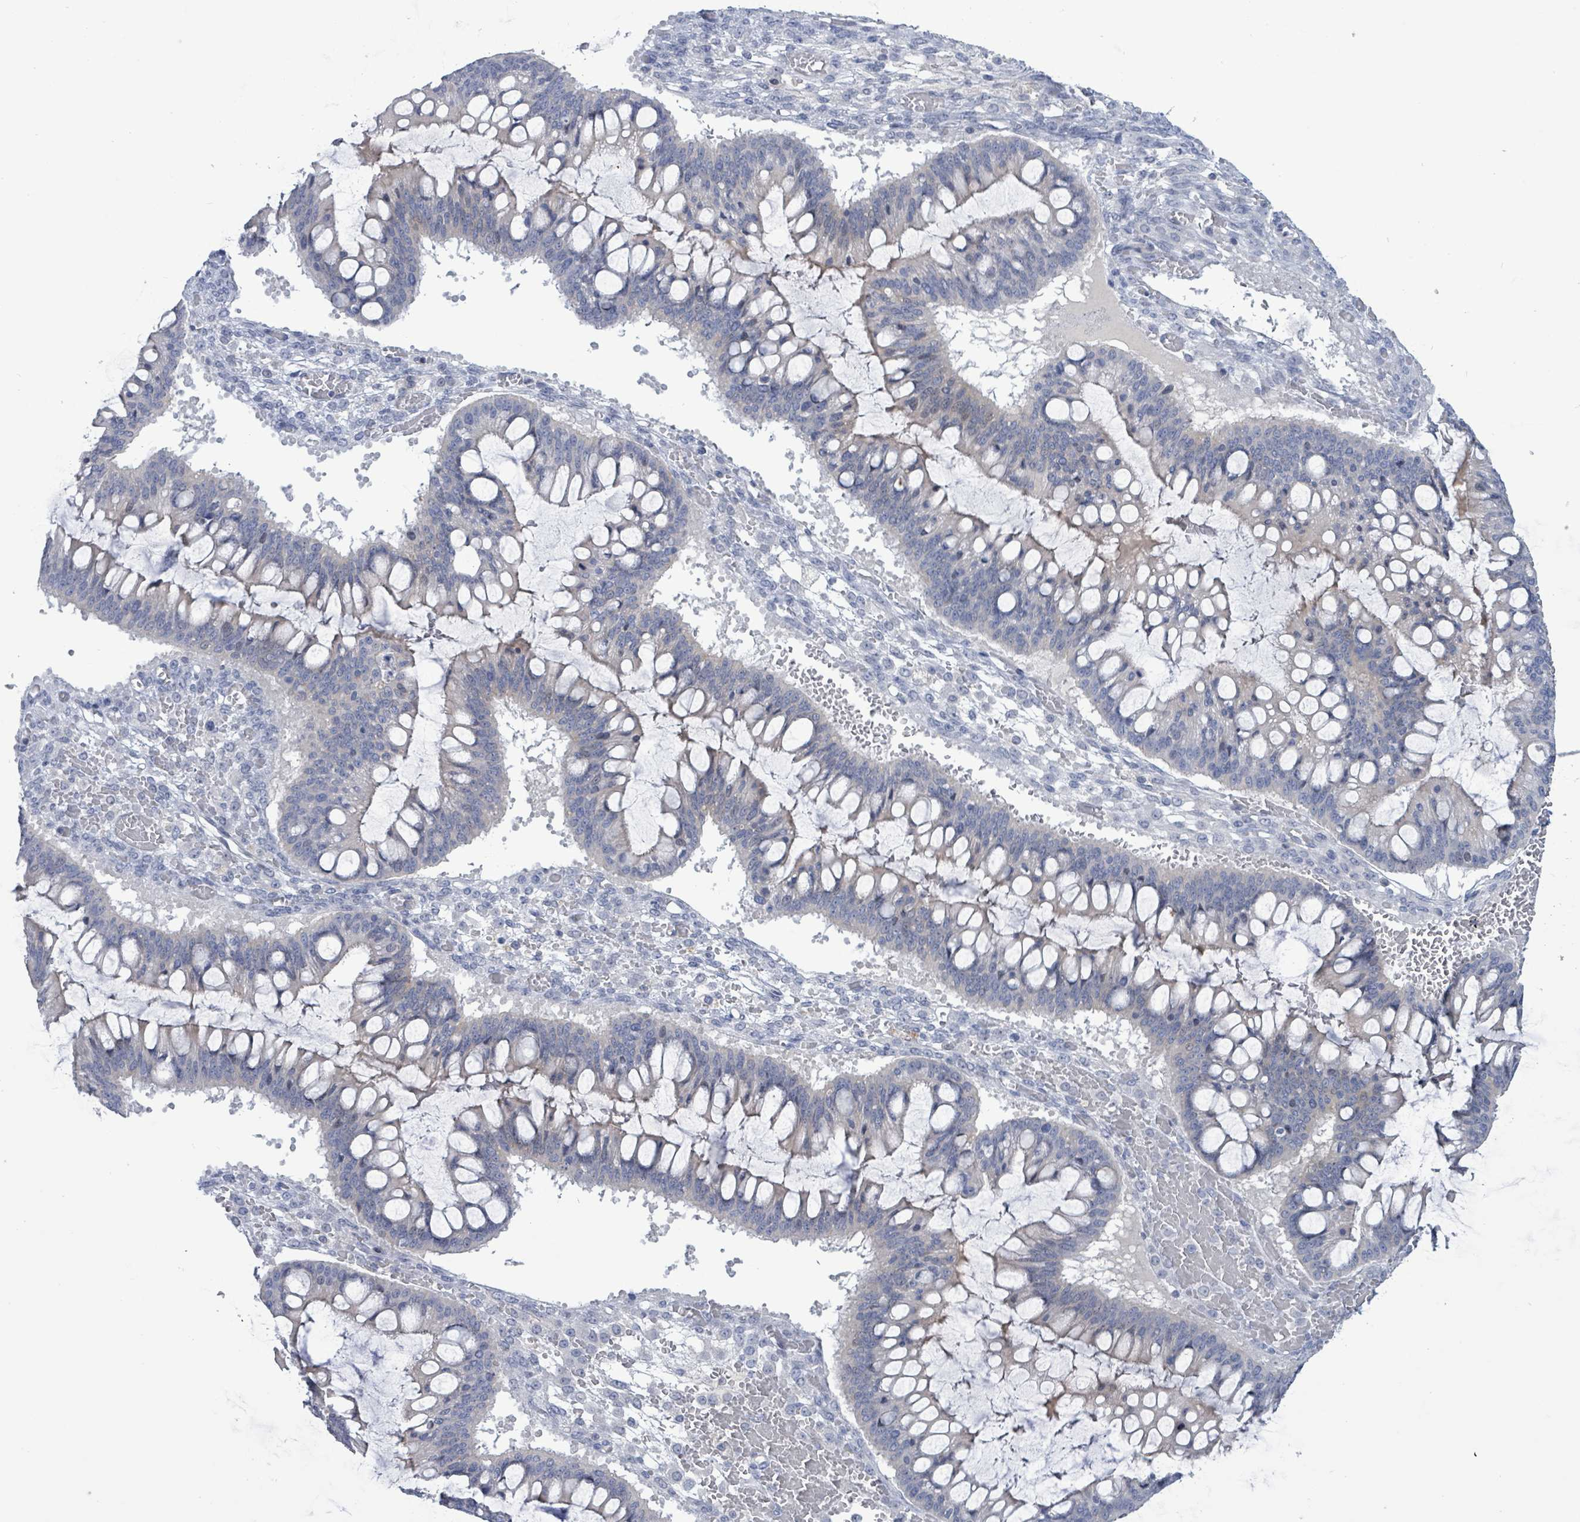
{"staining": {"intensity": "negative", "quantity": "none", "location": "none"}, "tissue": "ovarian cancer", "cell_type": "Tumor cells", "image_type": "cancer", "snomed": [{"axis": "morphology", "description": "Cystadenocarcinoma, mucinous, NOS"}, {"axis": "topography", "description": "Ovary"}], "caption": "Immunohistochemical staining of human ovarian mucinous cystadenocarcinoma exhibits no significant staining in tumor cells.", "gene": "NTN3", "patient": {"sex": "female", "age": 73}}